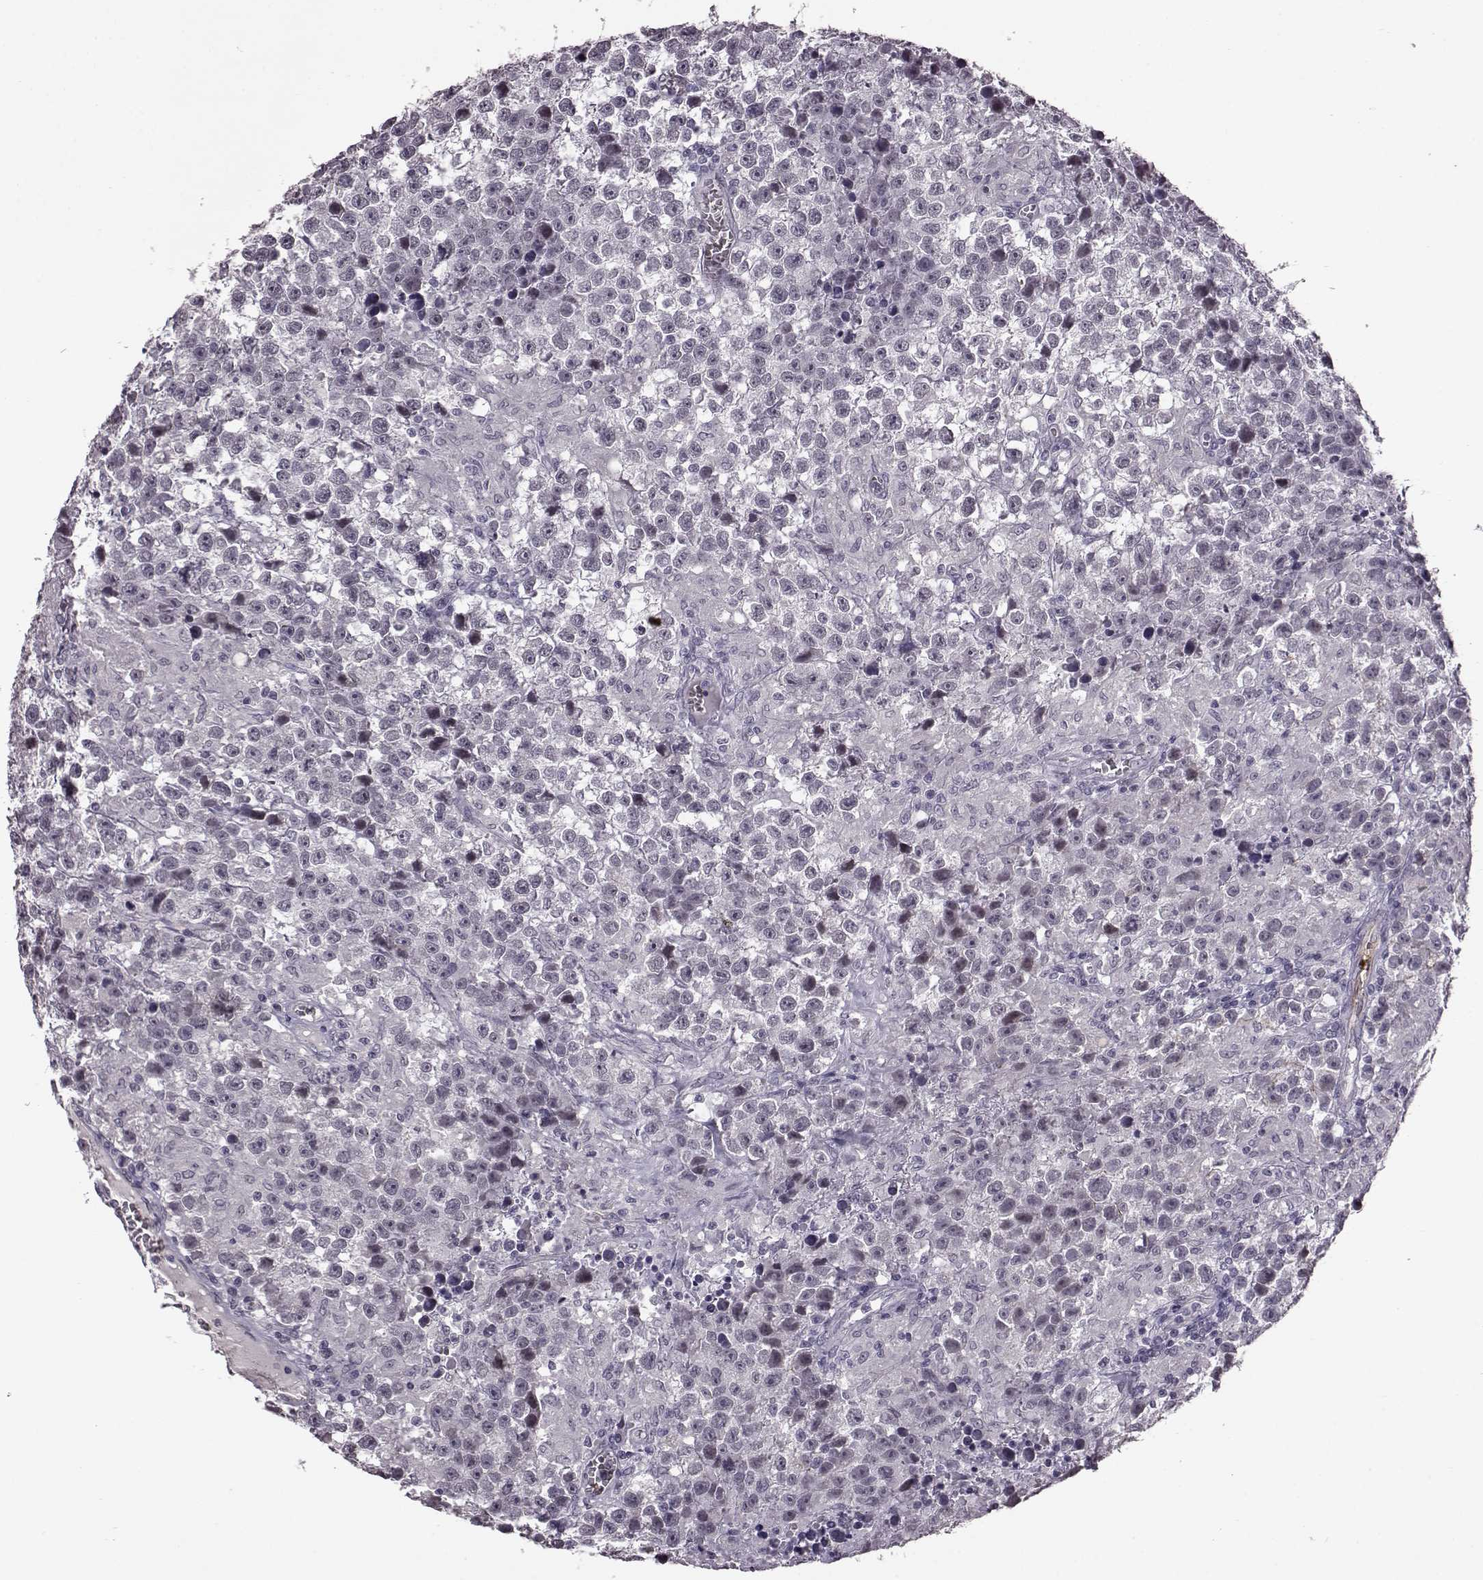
{"staining": {"intensity": "negative", "quantity": "none", "location": "none"}, "tissue": "testis cancer", "cell_type": "Tumor cells", "image_type": "cancer", "snomed": [{"axis": "morphology", "description": "Seminoma, NOS"}, {"axis": "topography", "description": "Testis"}], "caption": "Tumor cells show no significant expression in seminoma (testis).", "gene": "PROP1", "patient": {"sex": "male", "age": 43}}